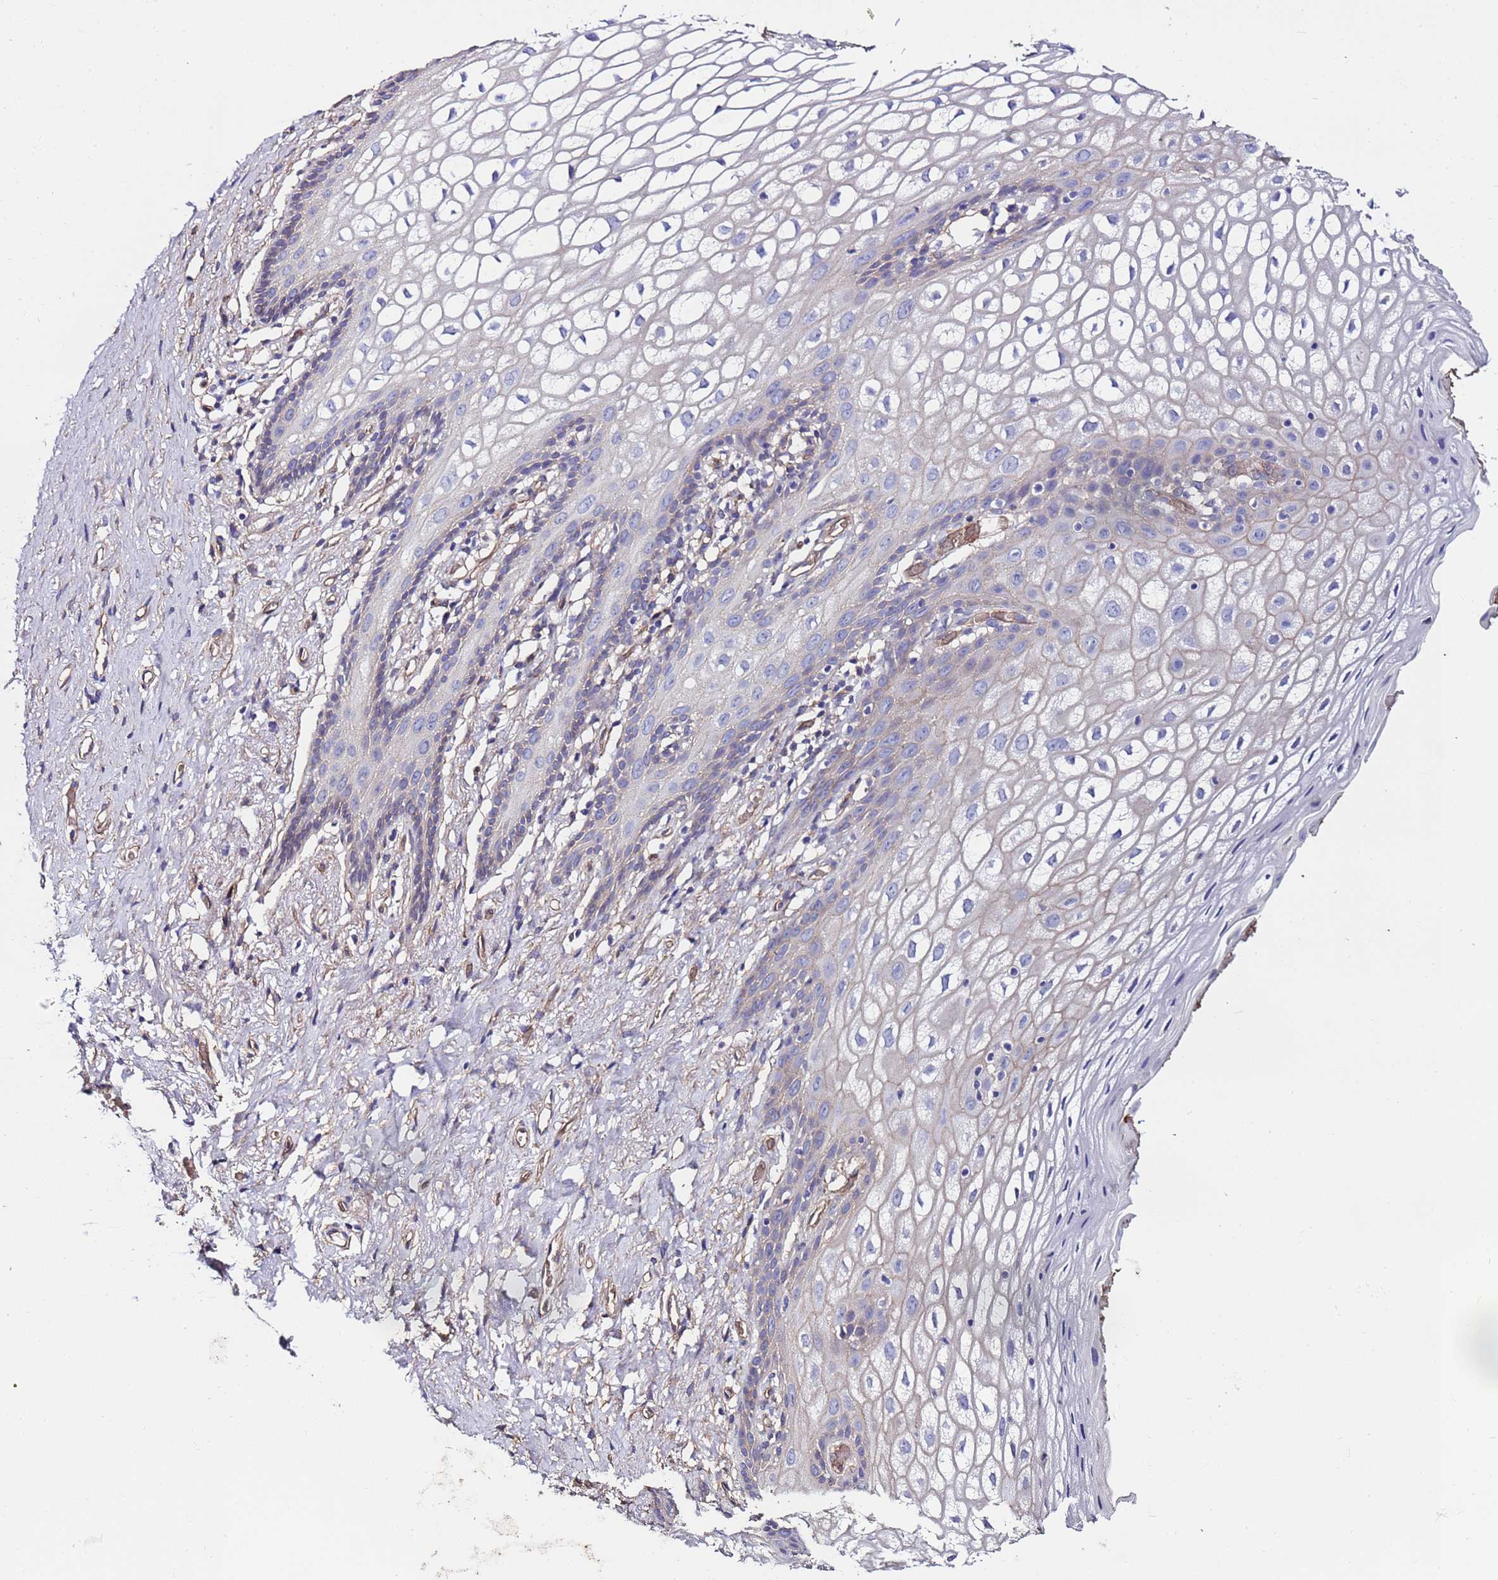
{"staining": {"intensity": "weak", "quantity": "<25%", "location": "cytoplasmic/membranous"}, "tissue": "vagina", "cell_type": "Squamous epithelial cells", "image_type": "normal", "snomed": [{"axis": "morphology", "description": "Normal tissue, NOS"}, {"axis": "topography", "description": "Vagina"}, {"axis": "topography", "description": "Peripheral nerve tissue"}], "caption": "This histopathology image is of unremarkable vagina stained with IHC to label a protein in brown with the nuclei are counter-stained blue. There is no staining in squamous epithelial cells. (Stains: DAB (3,3'-diaminobenzidine) IHC with hematoxylin counter stain, Microscopy: brightfield microscopy at high magnification).", "gene": "ZNF248", "patient": {"sex": "female", "age": 71}}